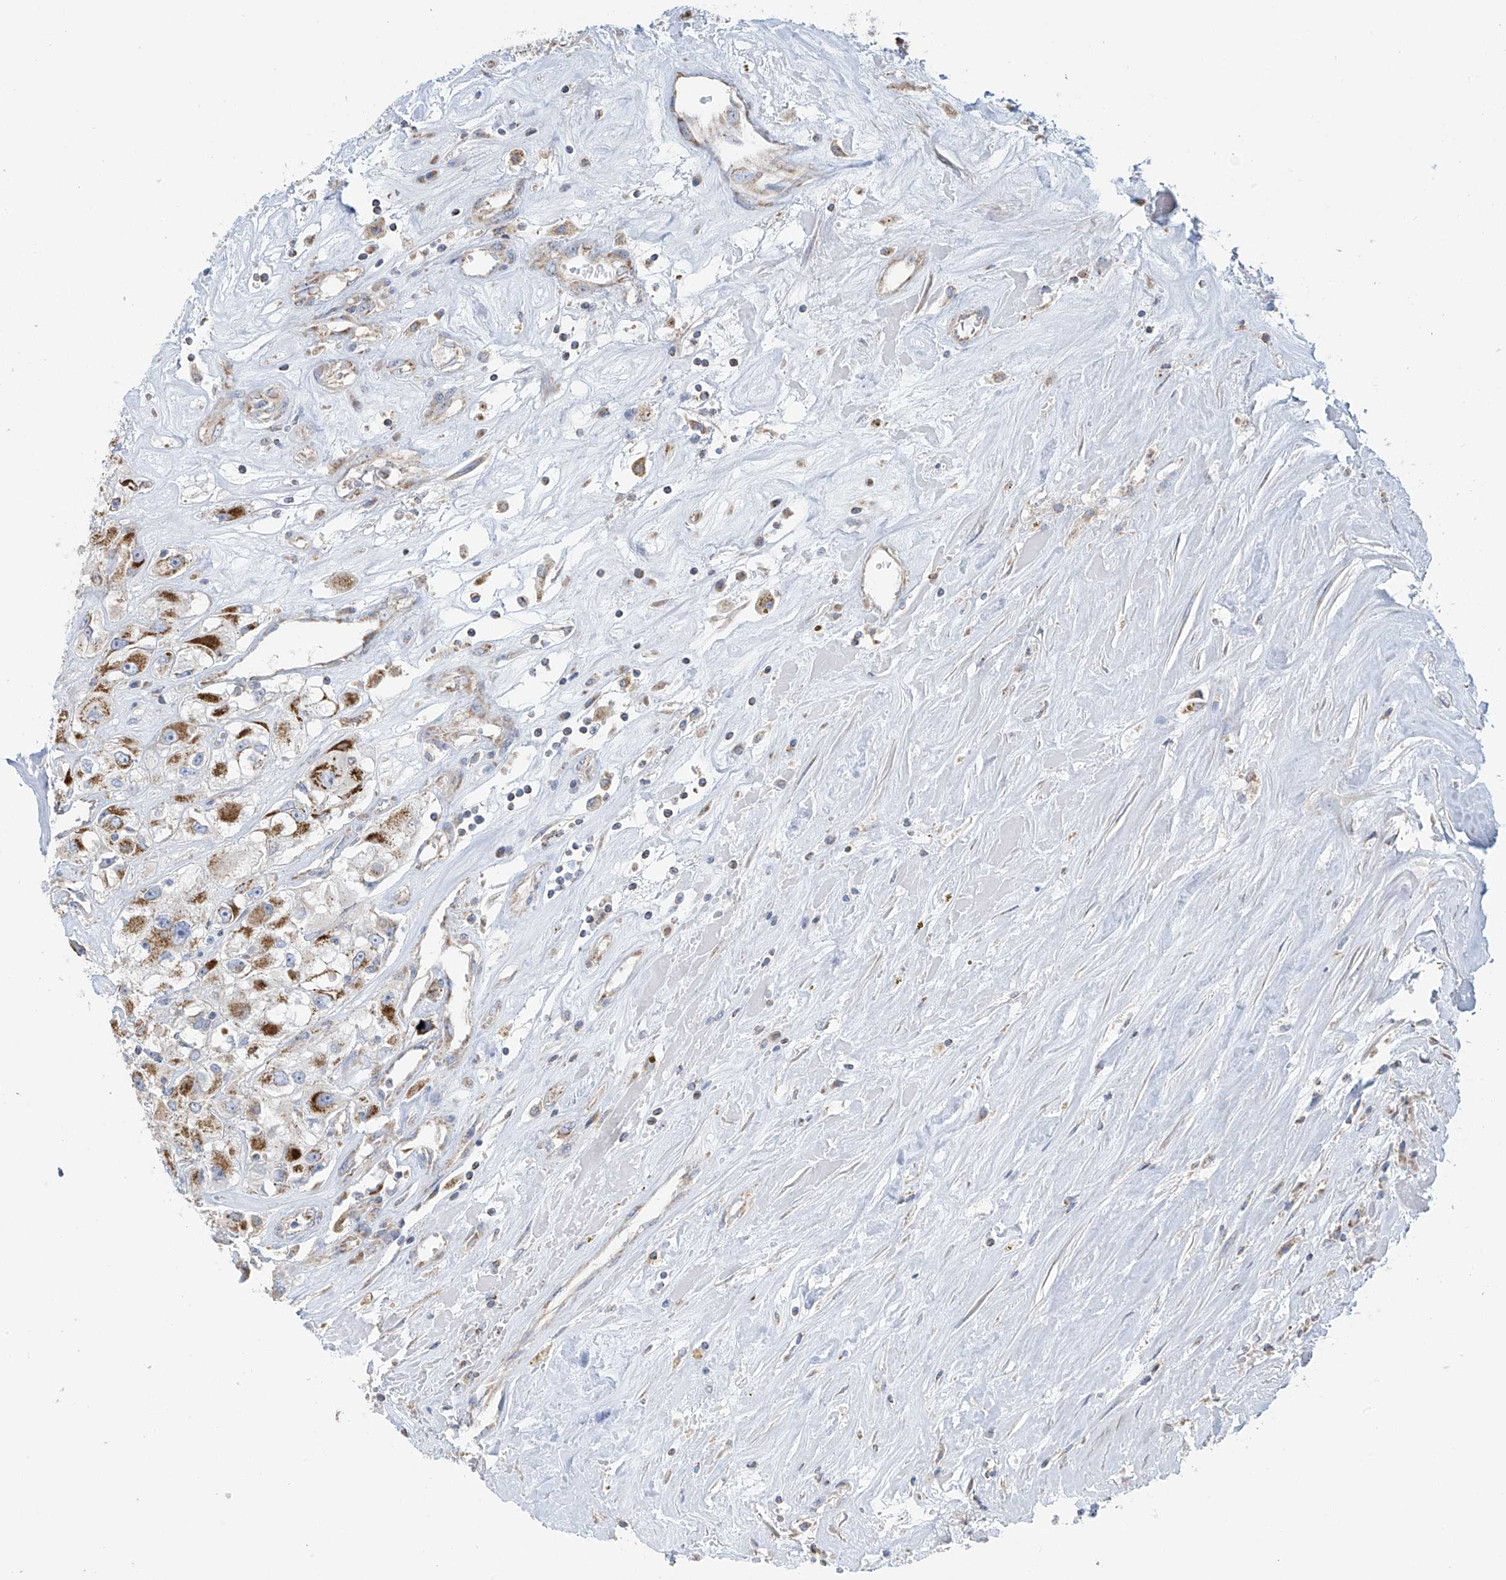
{"staining": {"intensity": "moderate", "quantity": ">75%", "location": "cytoplasmic/membranous"}, "tissue": "renal cancer", "cell_type": "Tumor cells", "image_type": "cancer", "snomed": [{"axis": "morphology", "description": "Adenocarcinoma, NOS"}, {"axis": "topography", "description": "Kidney"}], "caption": "Human renal cancer (adenocarcinoma) stained with a brown dye shows moderate cytoplasmic/membranous positive expression in approximately >75% of tumor cells.", "gene": "PNPT1", "patient": {"sex": "female", "age": 52}}